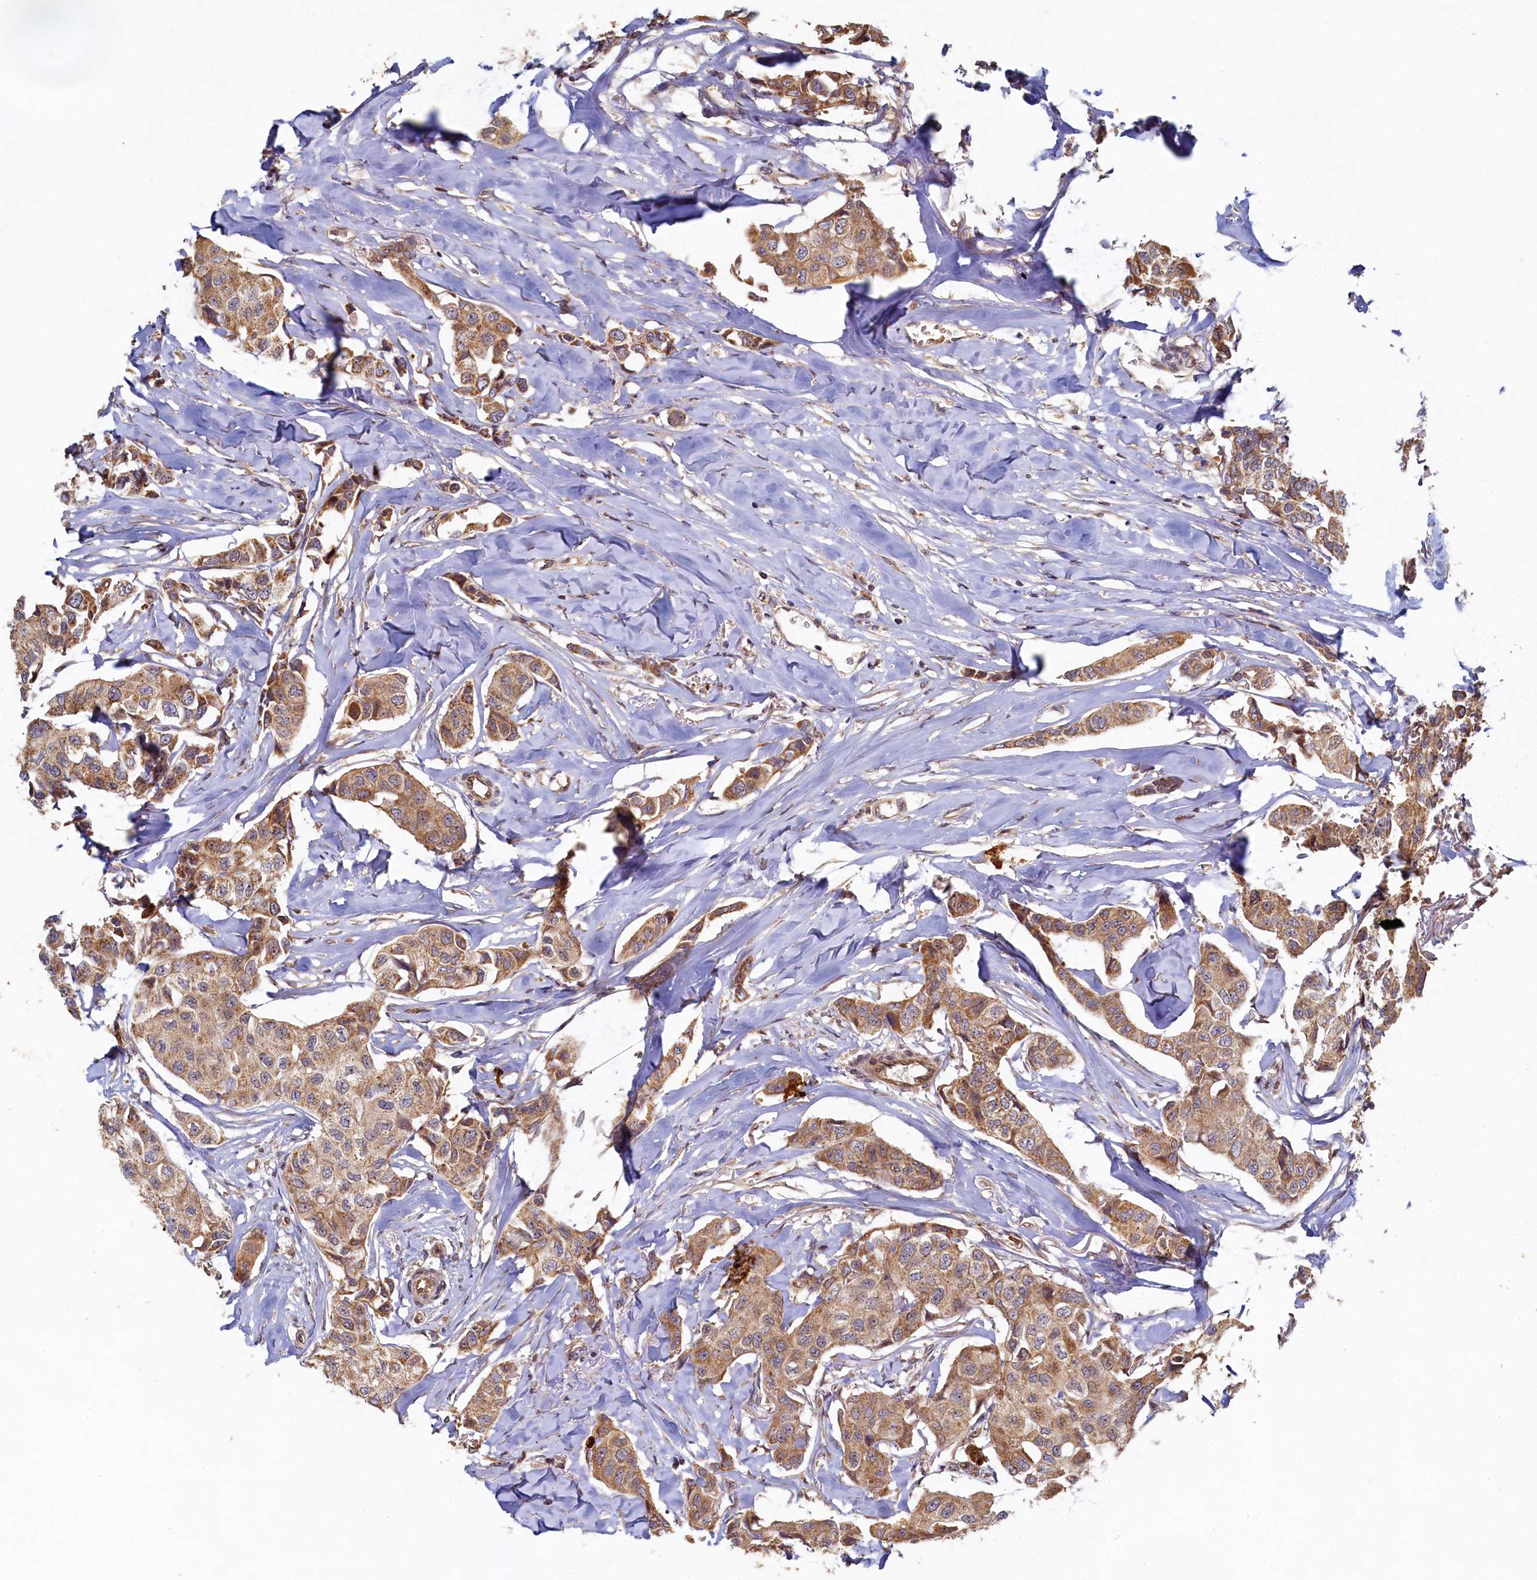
{"staining": {"intensity": "moderate", "quantity": ">75%", "location": "cytoplasmic/membranous"}, "tissue": "breast cancer", "cell_type": "Tumor cells", "image_type": "cancer", "snomed": [{"axis": "morphology", "description": "Duct carcinoma"}, {"axis": "topography", "description": "Breast"}], "caption": "Moderate cytoplasmic/membranous expression for a protein is identified in approximately >75% of tumor cells of infiltrating ductal carcinoma (breast) using IHC.", "gene": "CEP20", "patient": {"sex": "female", "age": 80}}